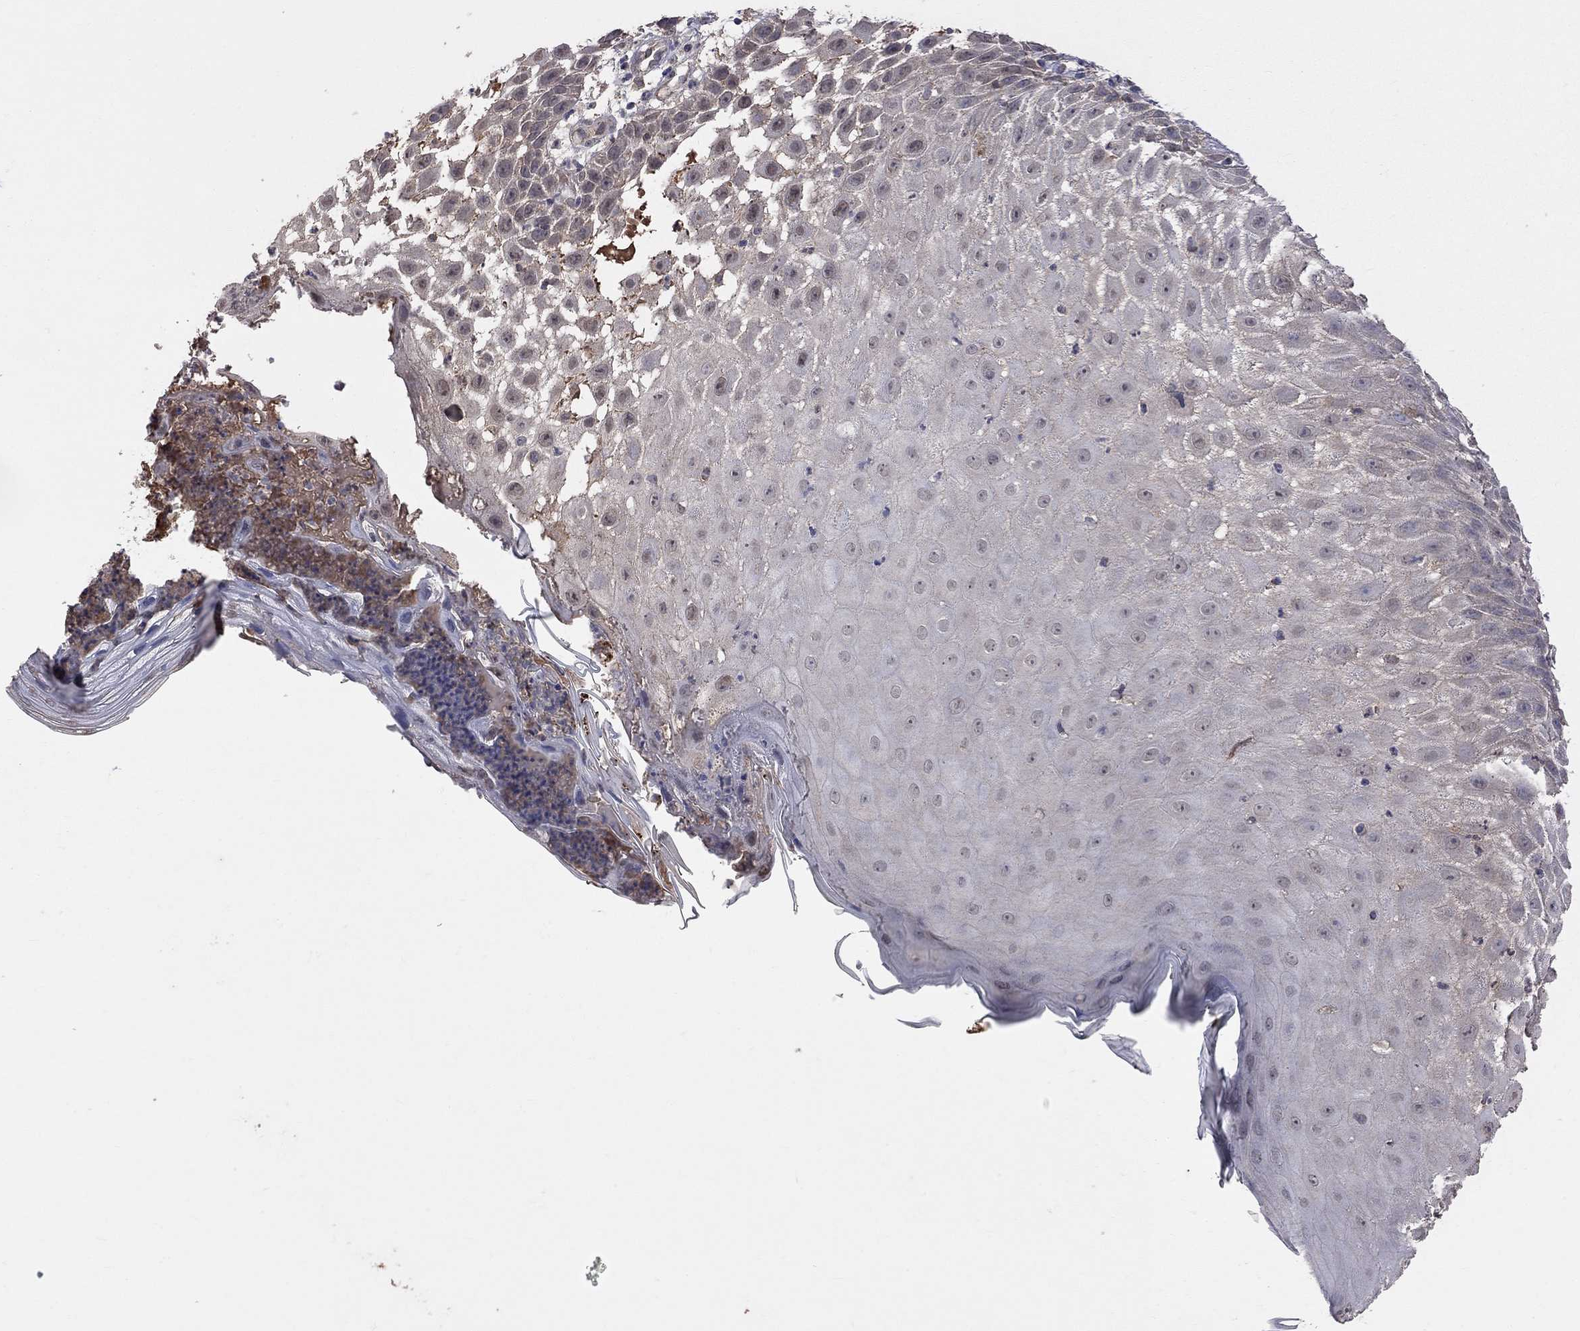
{"staining": {"intensity": "negative", "quantity": "none", "location": "none"}, "tissue": "skin cancer", "cell_type": "Tumor cells", "image_type": "cancer", "snomed": [{"axis": "morphology", "description": "Normal tissue, NOS"}, {"axis": "morphology", "description": "Squamous cell carcinoma, NOS"}, {"axis": "topography", "description": "Skin"}], "caption": "An image of human skin cancer (squamous cell carcinoma) is negative for staining in tumor cells.", "gene": "HTR6", "patient": {"sex": "male", "age": 79}}